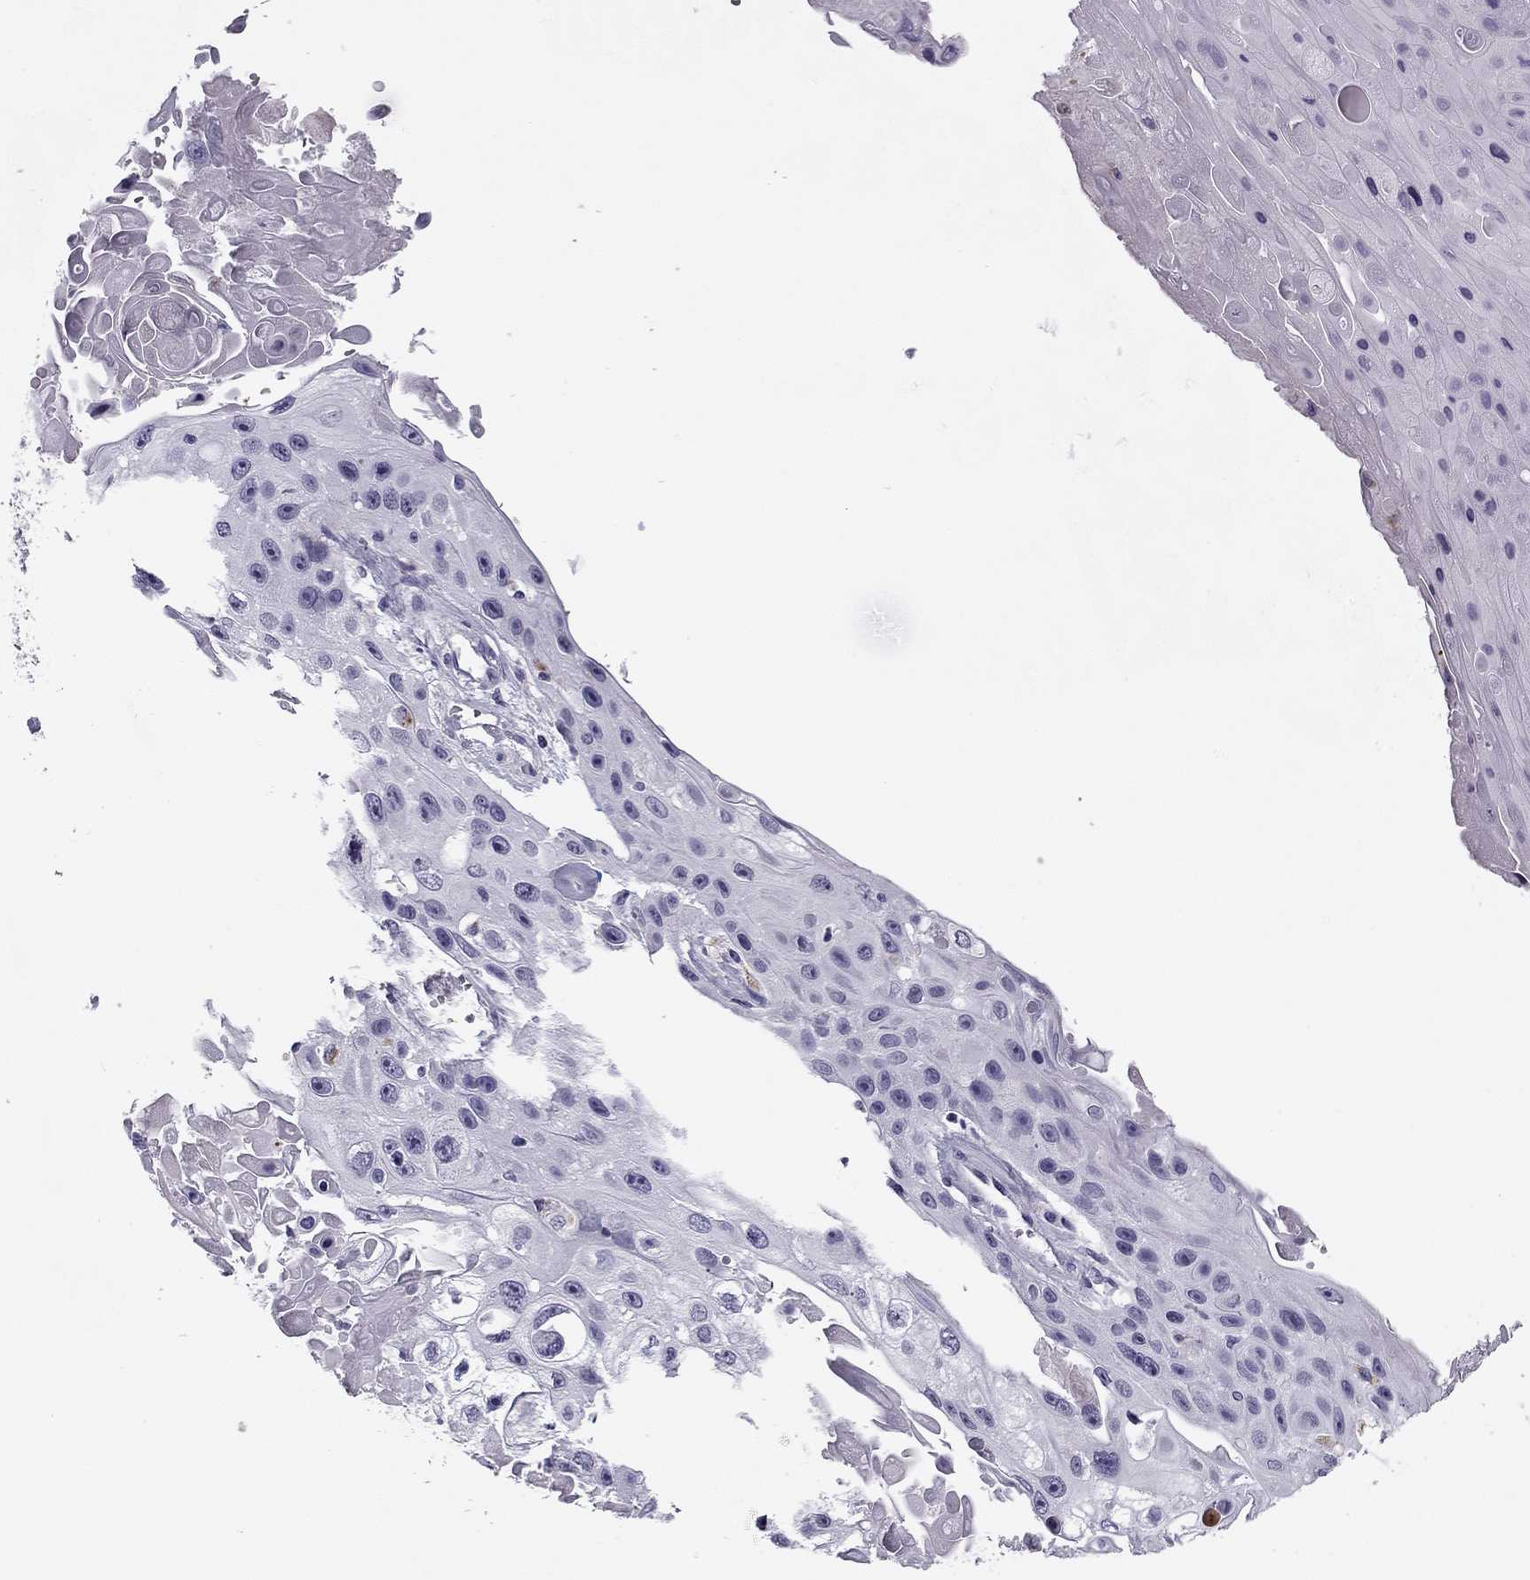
{"staining": {"intensity": "negative", "quantity": "none", "location": "none"}, "tissue": "skin cancer", "cell_type": "Tumor cells", "image_type": "cancer", "snomed": [{"axis": "morphology", "description": "Squamous cell carcinoma, NOS"}, {"axis": "topography", "description": "Skin"}], "caption": "IHC of skin cancer (squamous cell carcinoma) displays no positivity in tumor cells. Nuclei are stained in blue.", "gene": "MC5R", "patient": {"sex": "male", "age": 82}}